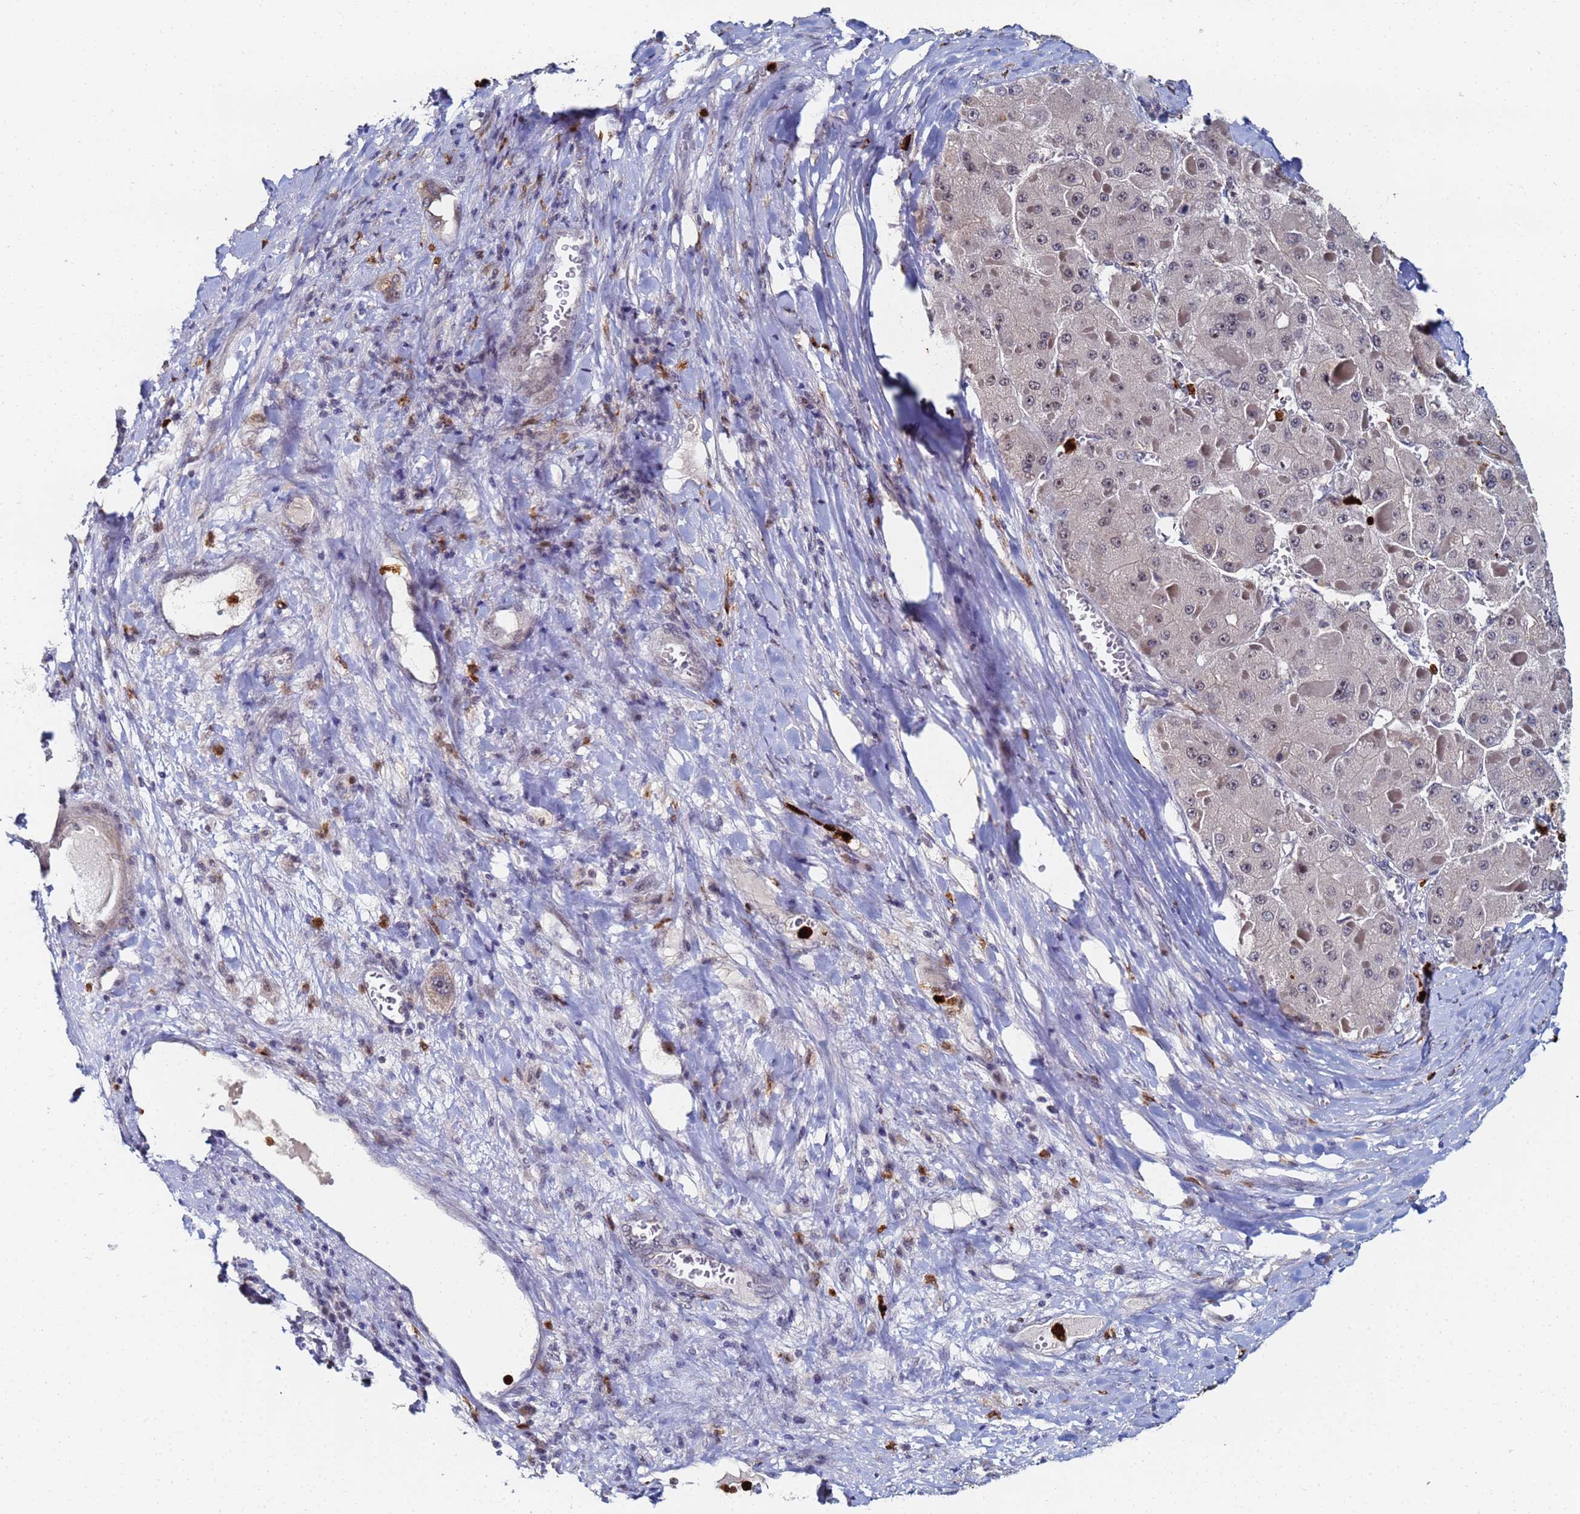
{"staining": {"intensity": "weak", "quantity": ">75%", "location": "cytoplasmic/membranous,nuclear"}, "tissue": "liver cancer", "cell_type": "Tumor cells", "image_type": "cancer", "snomed": [{"axis": "morphology", "description": "Carcinoma, Hepatocellular, NOS"}, {"axis": "topography", "description": "Liver"}], "caption": "Weak cytoplasmic/membranous and nuclear staining for a protein is identified in approximately >75% of tumor cells of liver cancer (hepatocellular carcinoma) using IHC.", "gene": "MTCL1", "patient": {"sex": "female", "age": 73}}